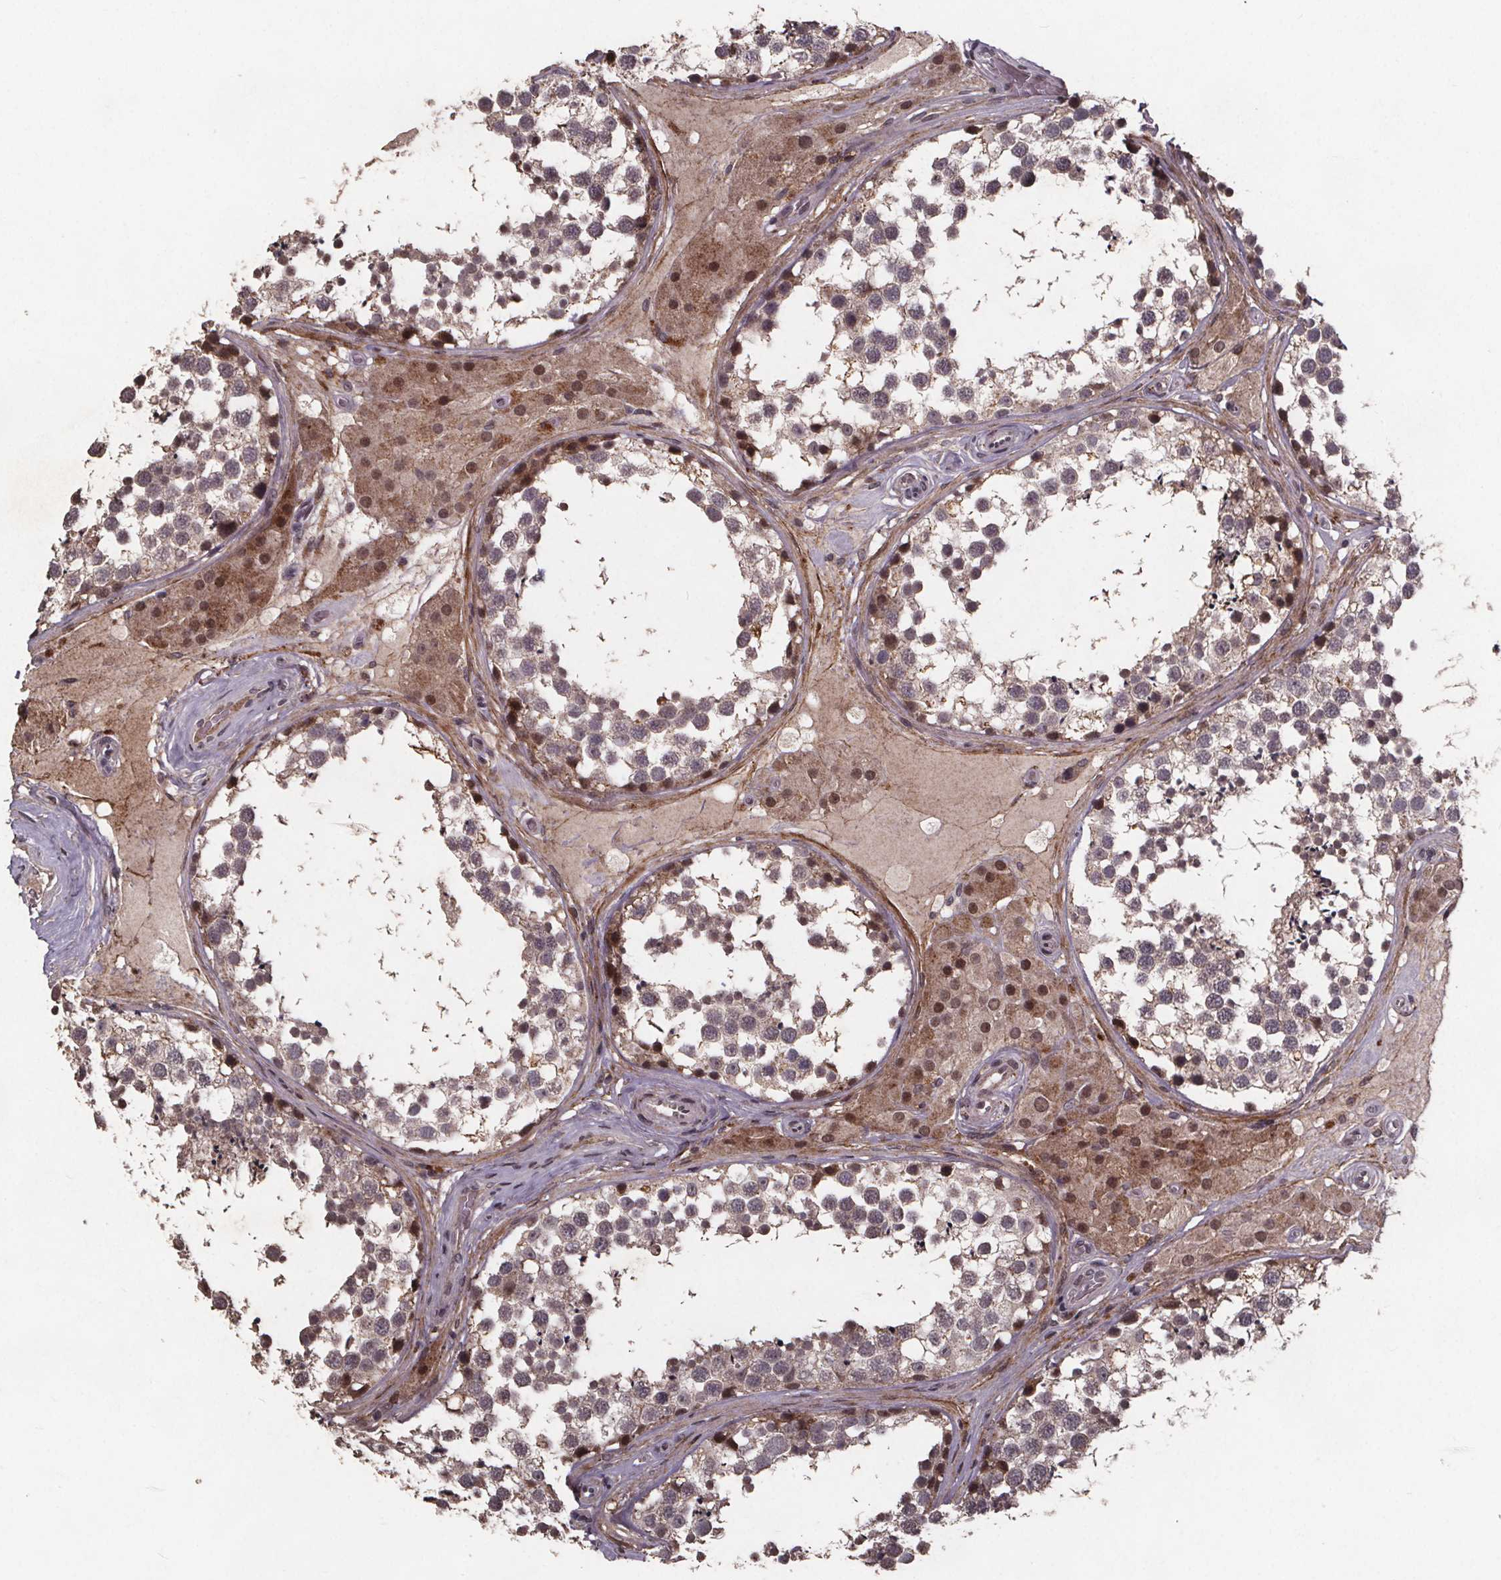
{"staining": {"intensity": "weak", "quantity": "<25%", "location": "cytoplasmic/membranous"}, "tissue": "testis", "cell_type": "Cells in seminiferous ducts", "image_type": "normal", "snomed": [{"axis": "morphology", "description": "Normal tissue, NOS"}, {"axis": "morphology", "description": "Seminoma, NOS"}, {"axis": "topography", "description": "Testis"}], "caption": "IHC of benign testis displays no positivity in cells in seminiferous ducts.", "gene": "GPX3", "patient": {"sex": "male", "age": 65}}